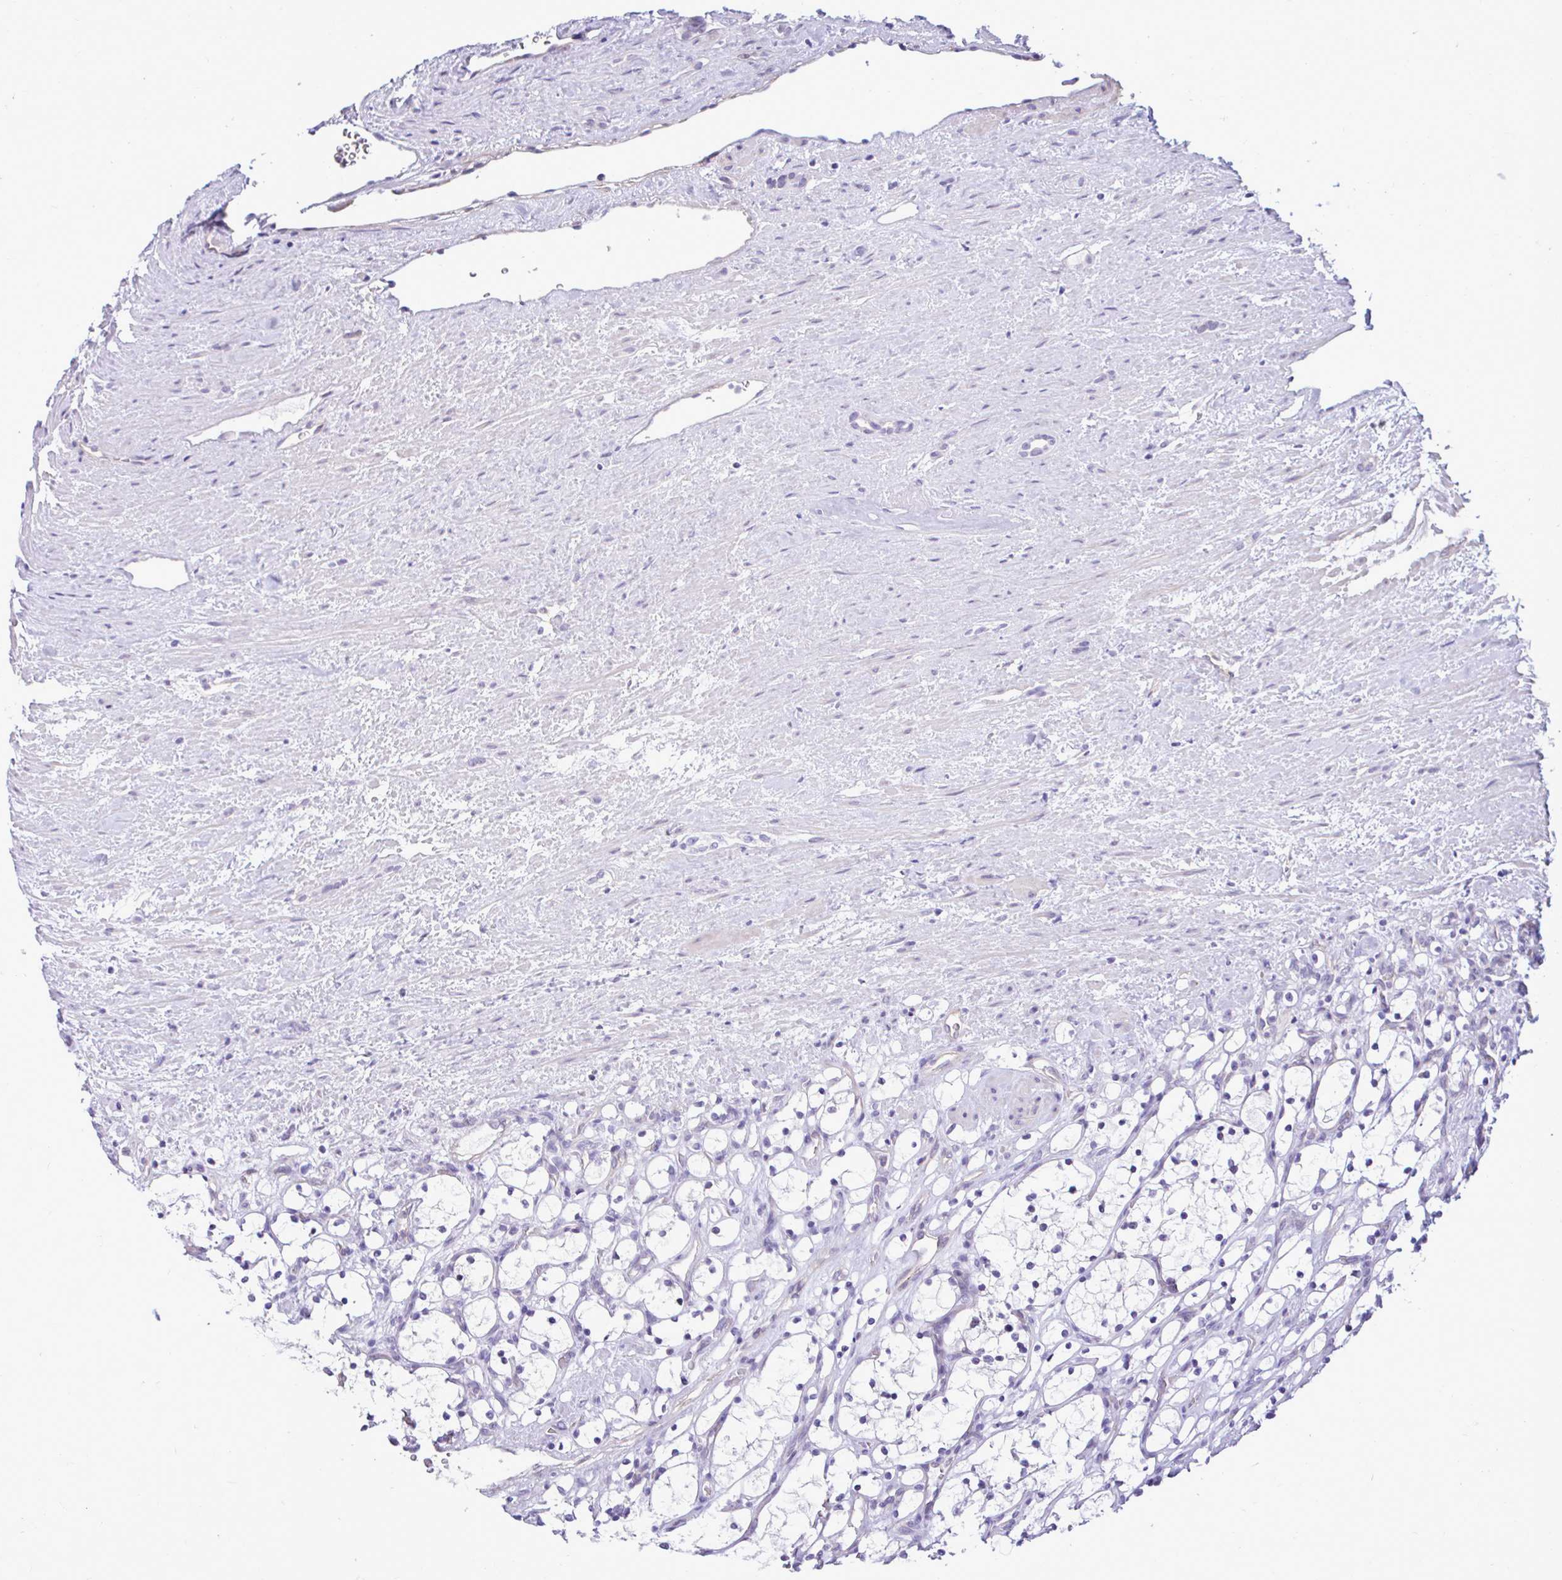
{"staining": {"intensity": "negative", "quantity": "none", "location": "none"}, "tissue": "renal cancer", "cell_type": "Tumor cells", "image_type": "cancer", "snomed": [{"axis": "morphology", "description": "Adenocarcinoma, NOS"}, {"axis": "topography", "description": "Kidney"}], "caption": "Tumor cells are negative for brown protein staining in renal adenocarcinoma.", "gene": "SLC25A51", "patient": {"sex": "female", "age": 69}}